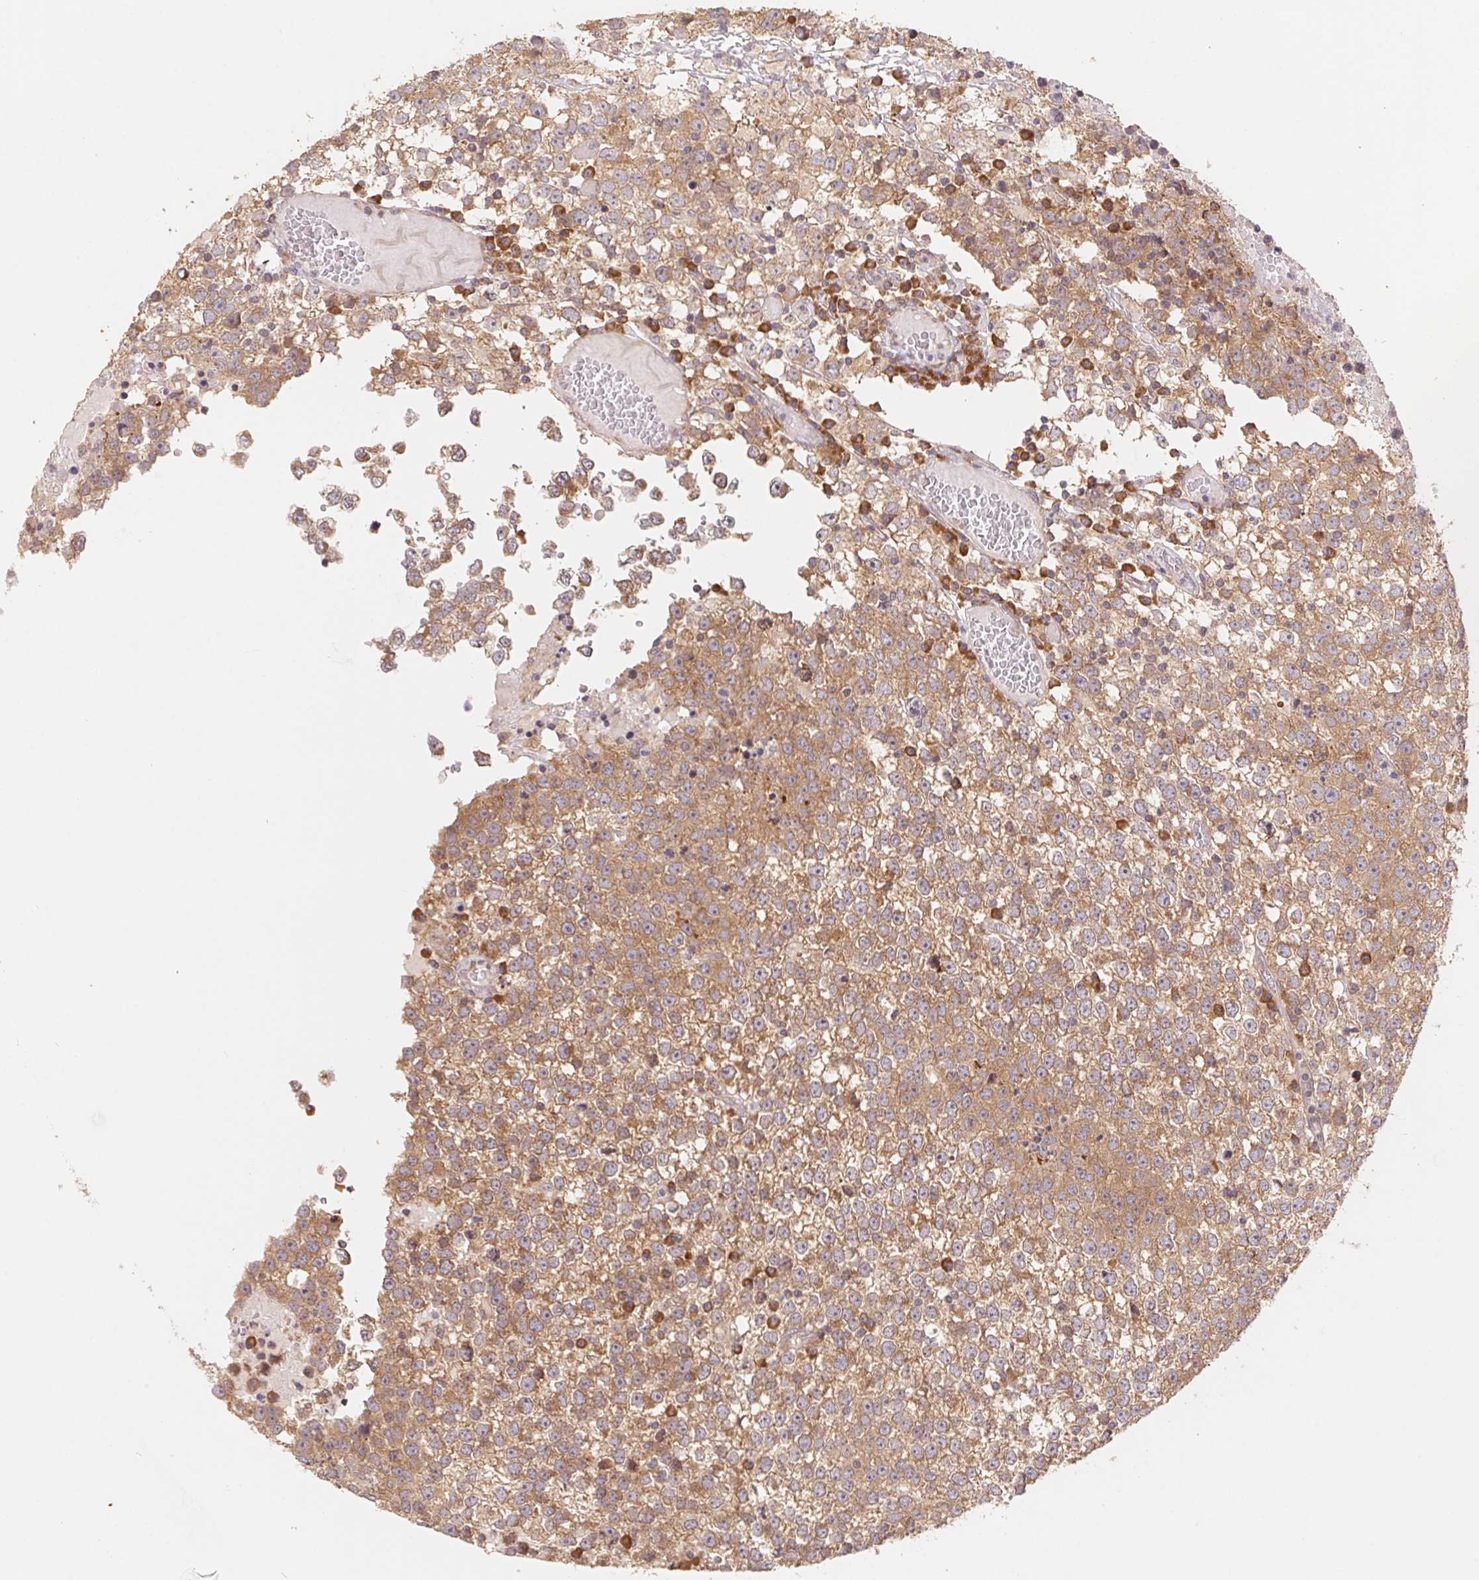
{"staining": {"intensity": "moderate", "quantity": ">75%", "location": "cytoplasmic/membranous"}, "tissue": "testis cancer", "cell_type": "Tumor cells", "image_type": "cancer", "snomed": [{"axis": "morphology", "description": "Seminoma, NOS"}, {"axis": "topography", "description": "Testis"}], "caption": "Immunohistochemical staining of human testis cancer exhibits medium levels of moderate cytoplasmic/membranous staining in about >75% of tumor cells.", "gene": "RPL27A", "patient": {"sex": "male", "age": 65}}